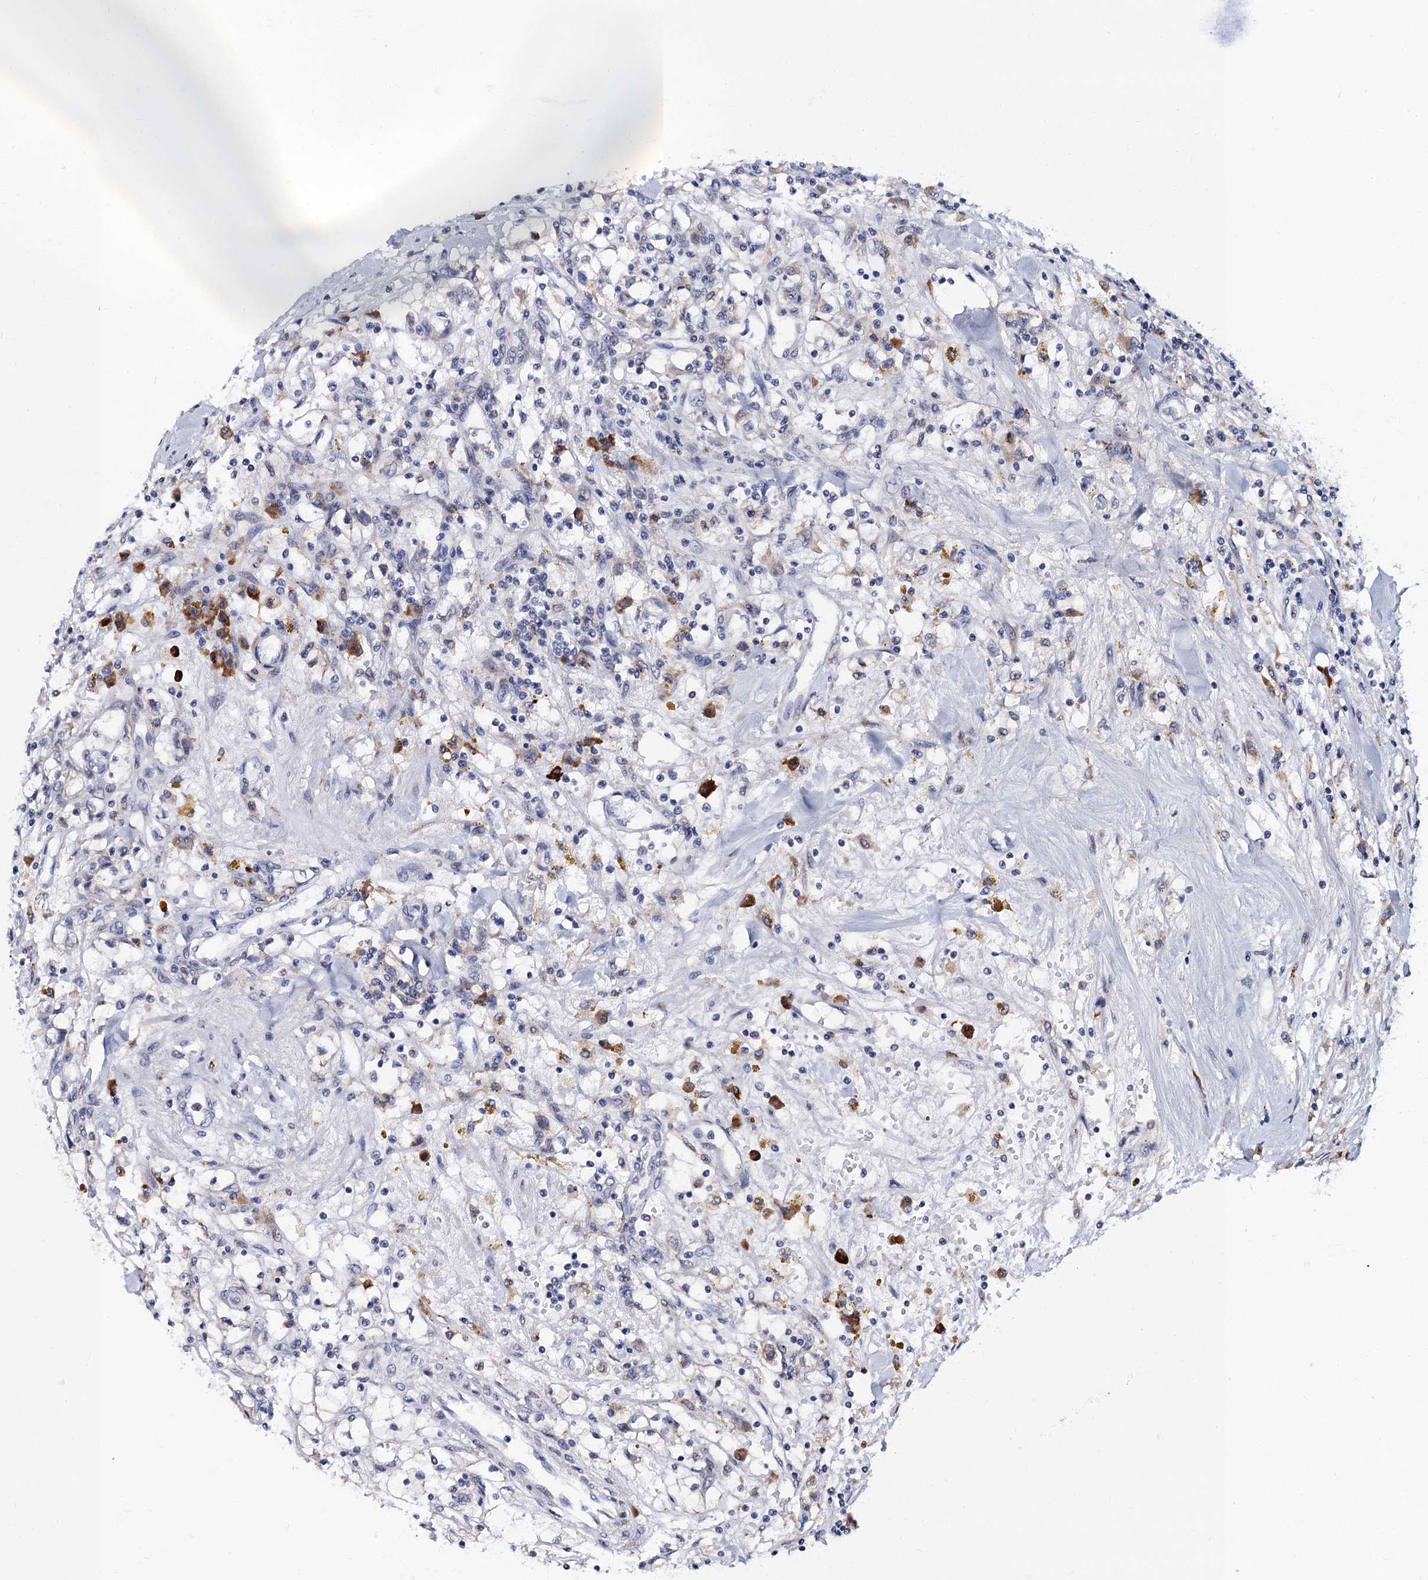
{"staining": {"intensity": "negative", "quantity": "none", "location": "none"}, "tissue": "renal cancer", "cell_type": "Tumor cells", "image_type": "cancer", "snomed": [{"axis": "morphology", "description": "Adenocarcinoma, NOS"}, {"axis": "topography", "description": "Kidney"}], "caption": "Immunohistochemical staining of human renal cancer (adenocarcinoma) displays no significant expression in tumor cells.", "gene": "SLC7A10", "patient": {"sex": "male", "age": 56}}